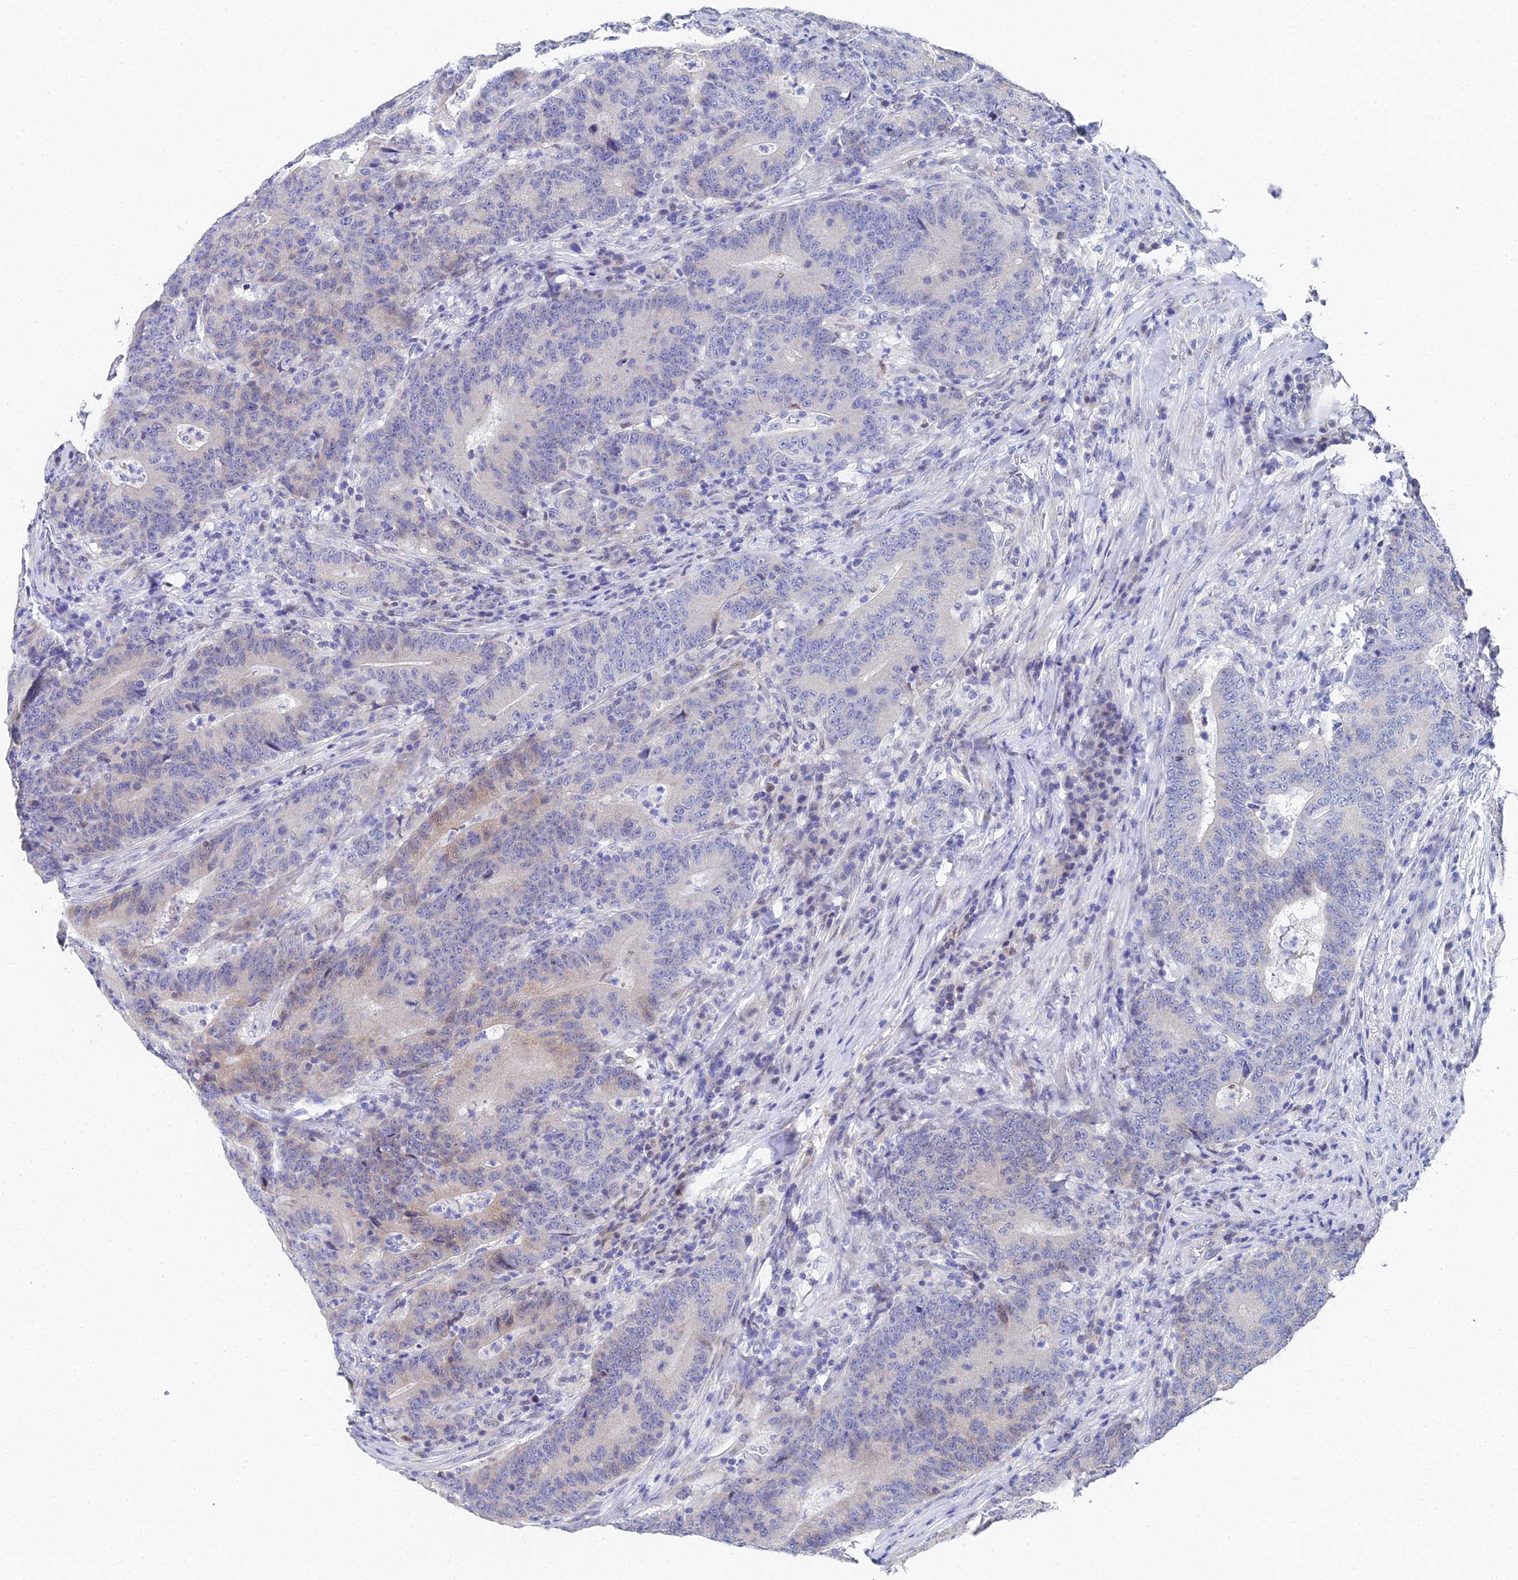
{"staining": {"intensity": "weak", "quantity": "<25%", "location": "cytoplasmic/membranous,nuclear"}, "tissue": "colorectal cancer", "cell_type": "Tumor cells", "image_type": "cancer", "snomed": [{"axis": "morphology", "description": "Normal tissue, NOS"}, {"axis": "morphology", "description": "Adenocarcinoma, NOS"}, {"axis": "topography", "description": "Colon"}], "caption": "An IHC image of colorectal cancer (adenocarcinoma) is shown. There is no staining in tumor cells of colorectal cancer (adenocarcinoma).", "gene": "OCM", "patient": {"sex": "female", "age": 75}}